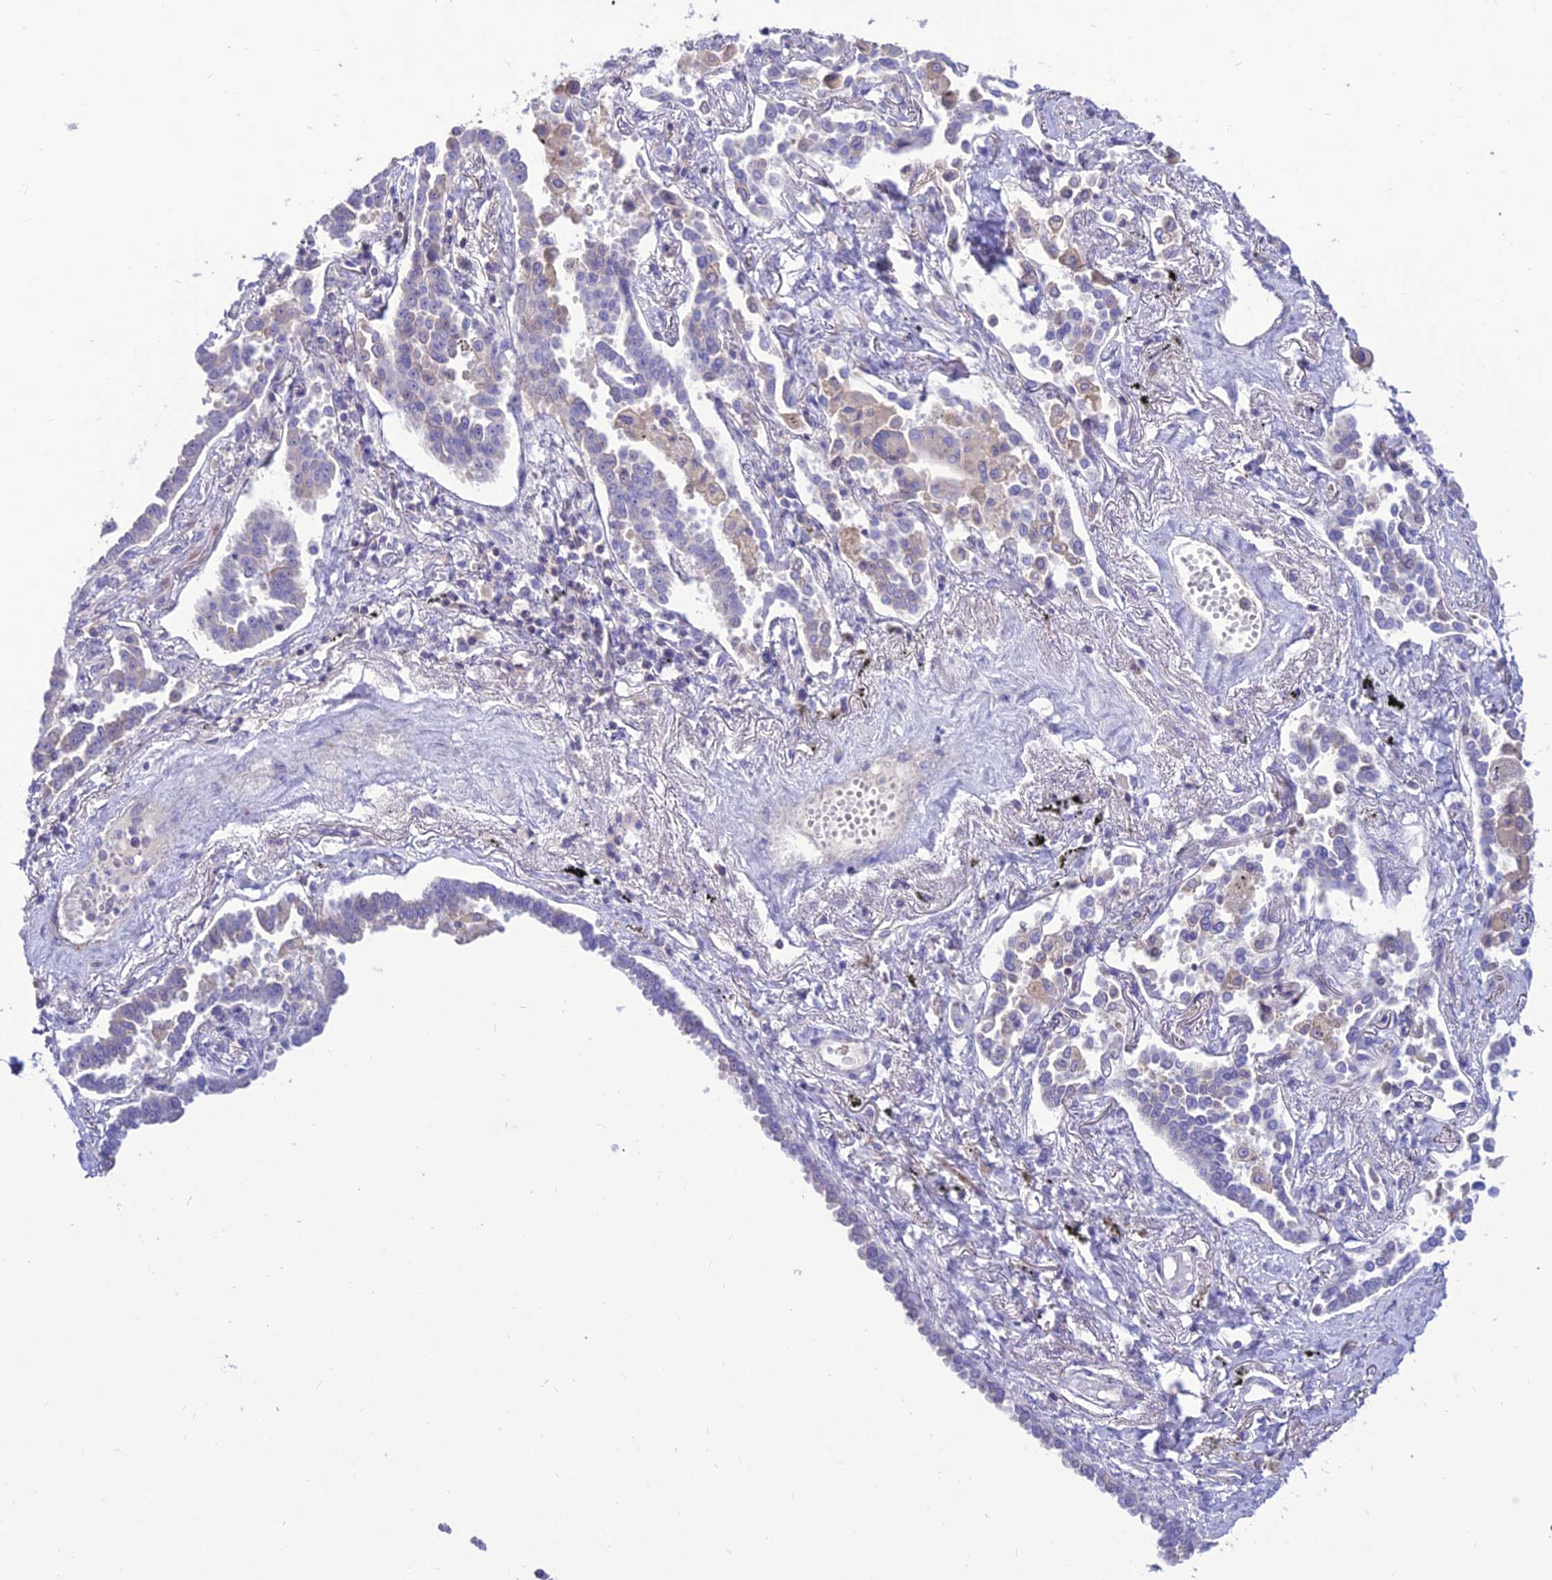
{"staining": {"intensity": "negative", "quantity": "none", "location": "none"}, "tissue": "lung cancer", "cell_type": "Tumor cells", "image_type": "cancer", "snomed": [{"axis": "morphology", "description": "Adenocarcinoma, NOS"}, {"axis": "topography", "description": "Lung"}], "caption": "Photomicrograph shows no significant protein positivity in tumor cells of lung cancer (adenocarcinoma).", "gene": "TEKT3", "patient": {"sex": "male", "age": 67}}